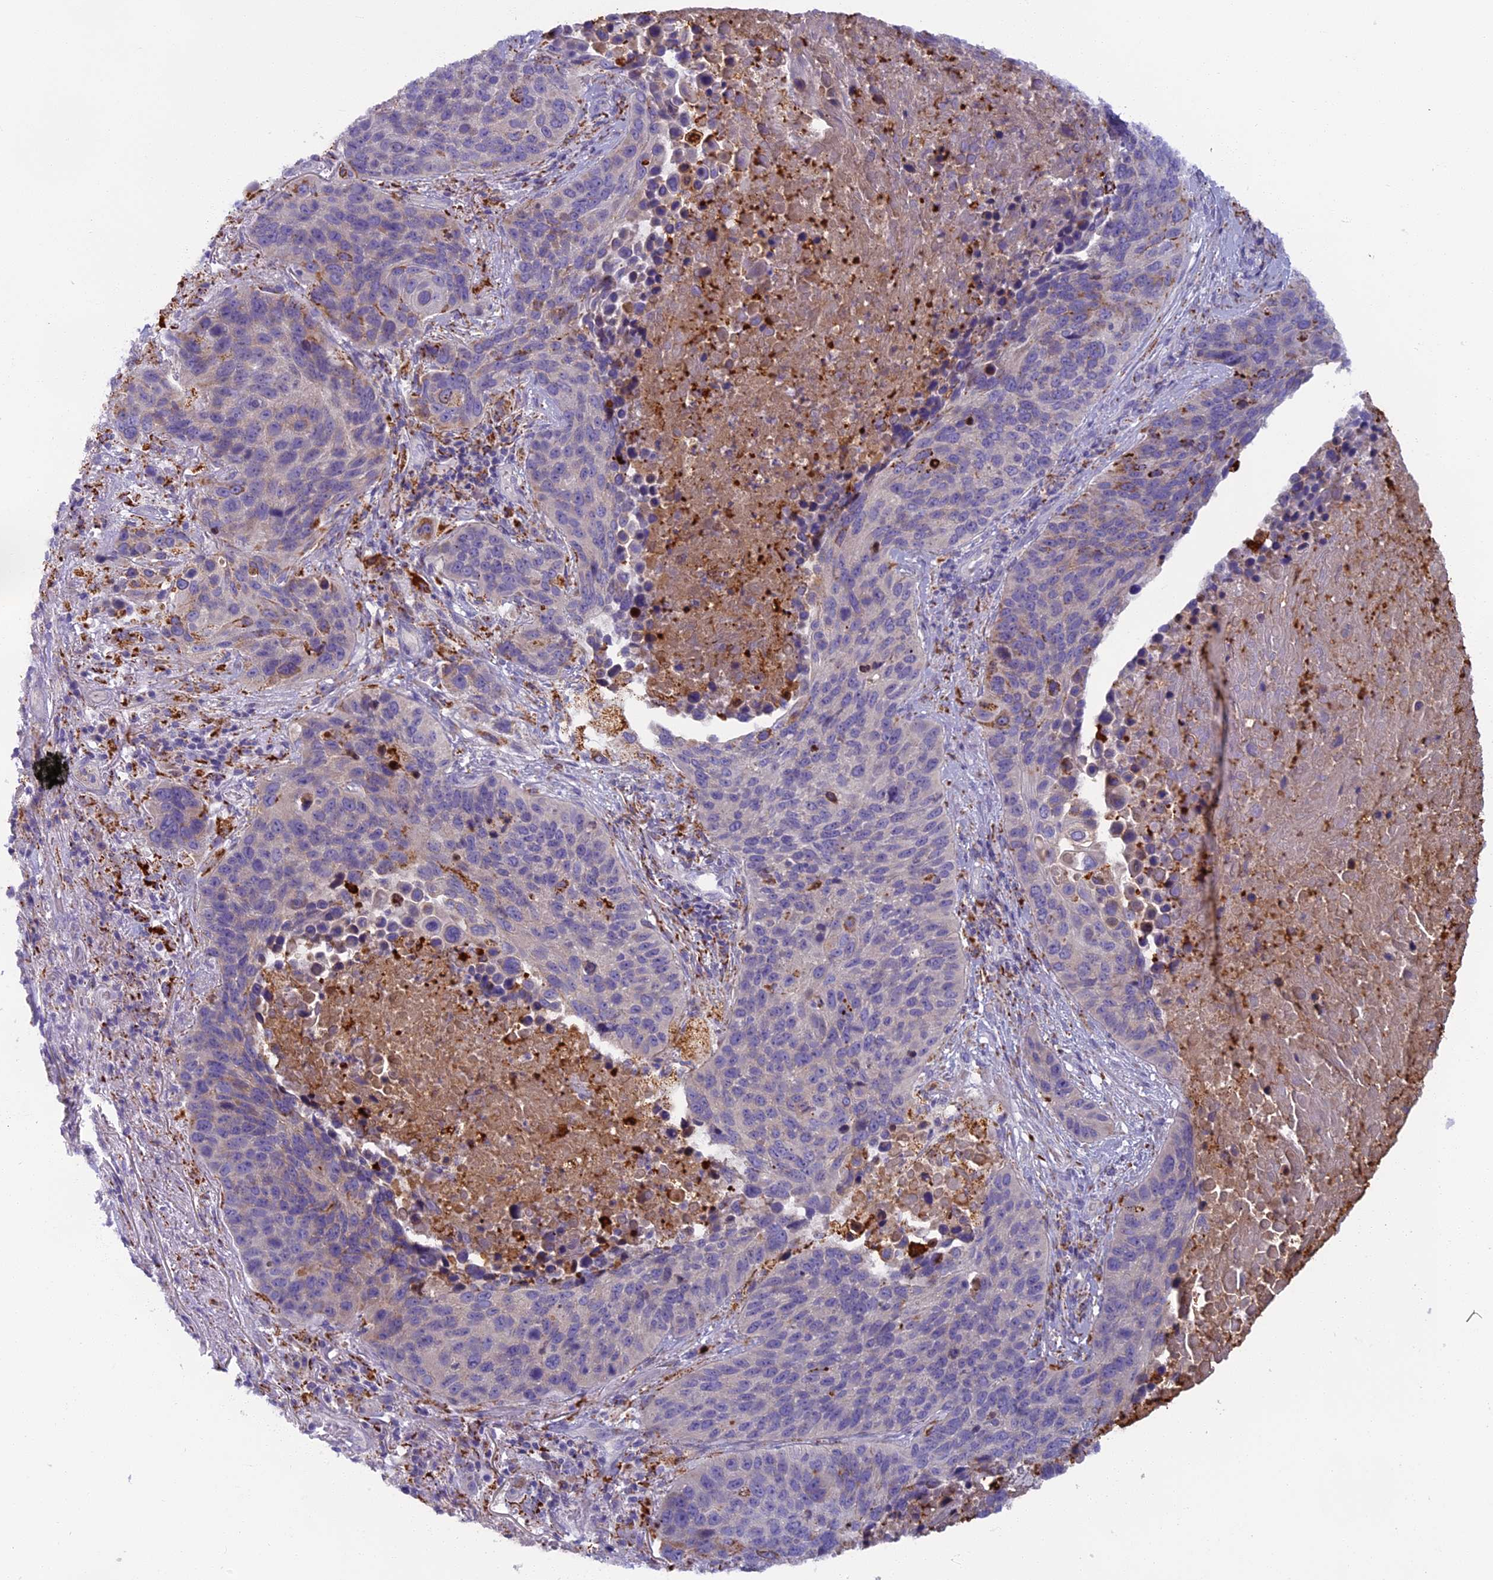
{"staining": {"intensity": "moderate", "quantity": "<25%", "location": "cytoplasmic/membranous"}, "tissue": "lung cancer", "cell_type": "Tumor cells", "image_type": "cancer", "snomed": [{"axis": "morphology", "description": "Normal tissue, NOS"}, {"axis": "morphology", "description": "Squamous cell carcinoma, NOS"}, {"axis": "topography", "description": "Lymph node"}, {"axis": "topography", "description": "Lung"}], "caption": "IHC photomicrograph of neoplastic tissue: lung cancer stained using IHC shows low levels of moderate protein expression localized specifically in the cytoplasmic/membranous of tumor cells, appearing as a cytoplasmic/membranous brown color.", "gene": "SEMA7A", "patient": {"sex": "male", "age": 66}}